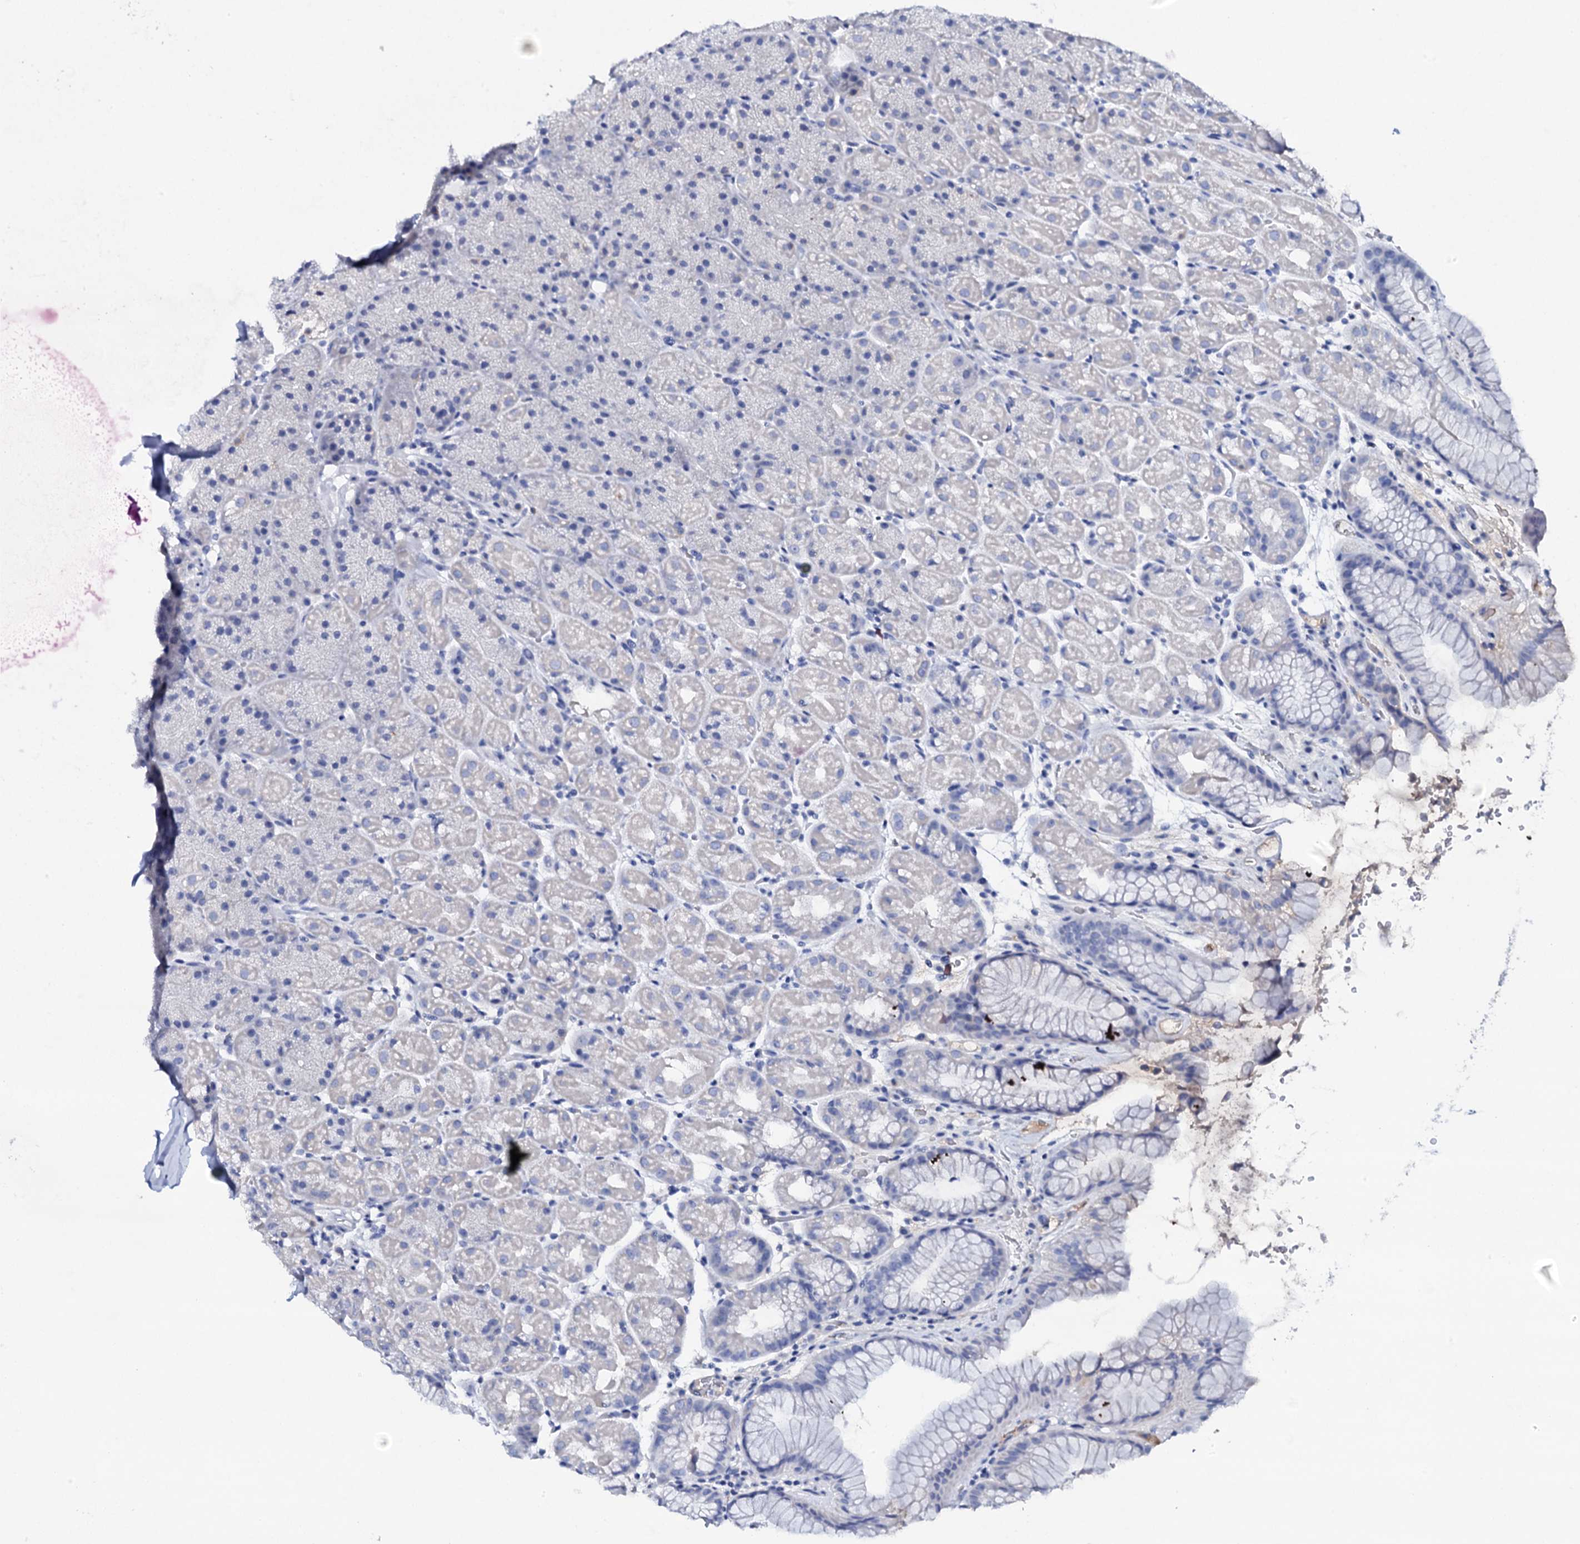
{"staining": {"intensity": "negative", "quantity": "none", "location": "none"}, "tissue": "stomach", "cell_type": "Glandular cells", "image_type": "normal", "snomed": [{"axis": "morphology", "description": "Normal tissue, NOS"}, {"axis": "topography", "description": "Stomach, upper"}, {"axis": "topography", "description": "Stomach, lower"}], "caption": "Photomicrograph shows no significant protein staining in glandular cells of benign stomach.", "gene": "FBXL16", "patient": {"sex": "male", "age": 67}}